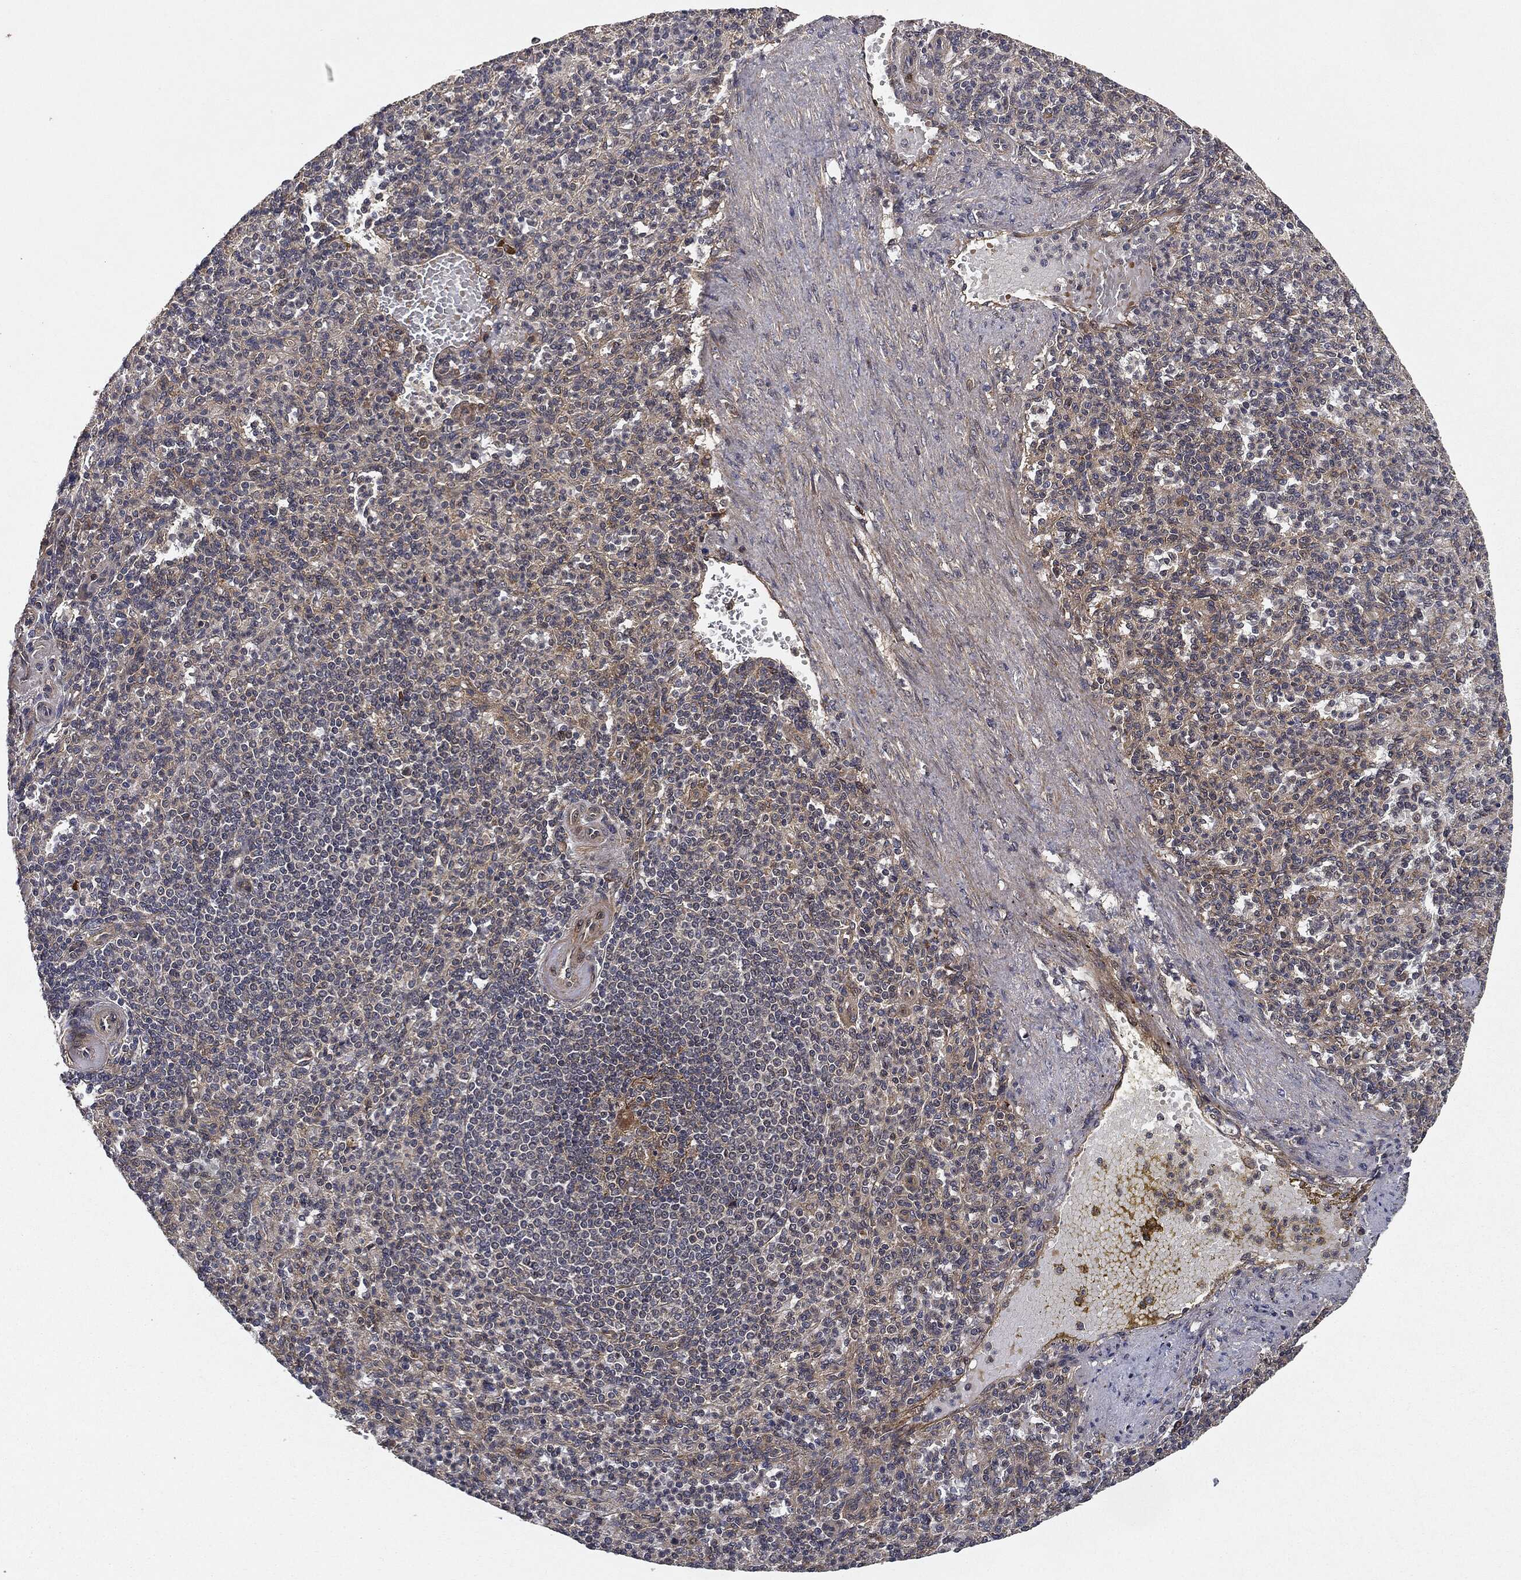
{"staining": {"intensity": "negative", "quantity": "none", "location": "none"}, "tissue": "spleen", "cell_type": "Cells in red pulp", "image_type": "normal", "snomed": [{"axis": "morphology", "description": "Normal tissue, NOS"}, {"axis": "topography", "description": "Spleen"}], "caption": "High power microscopy photomicrograph of an immunohistochemistry (IHC) histopathology image of unremarkable spleen, revealing no significant expression in cells in red pulp. Nuclei are stained in blue.", "gene": "MIER2", "patient": {"sex": "female", "age": 74}}